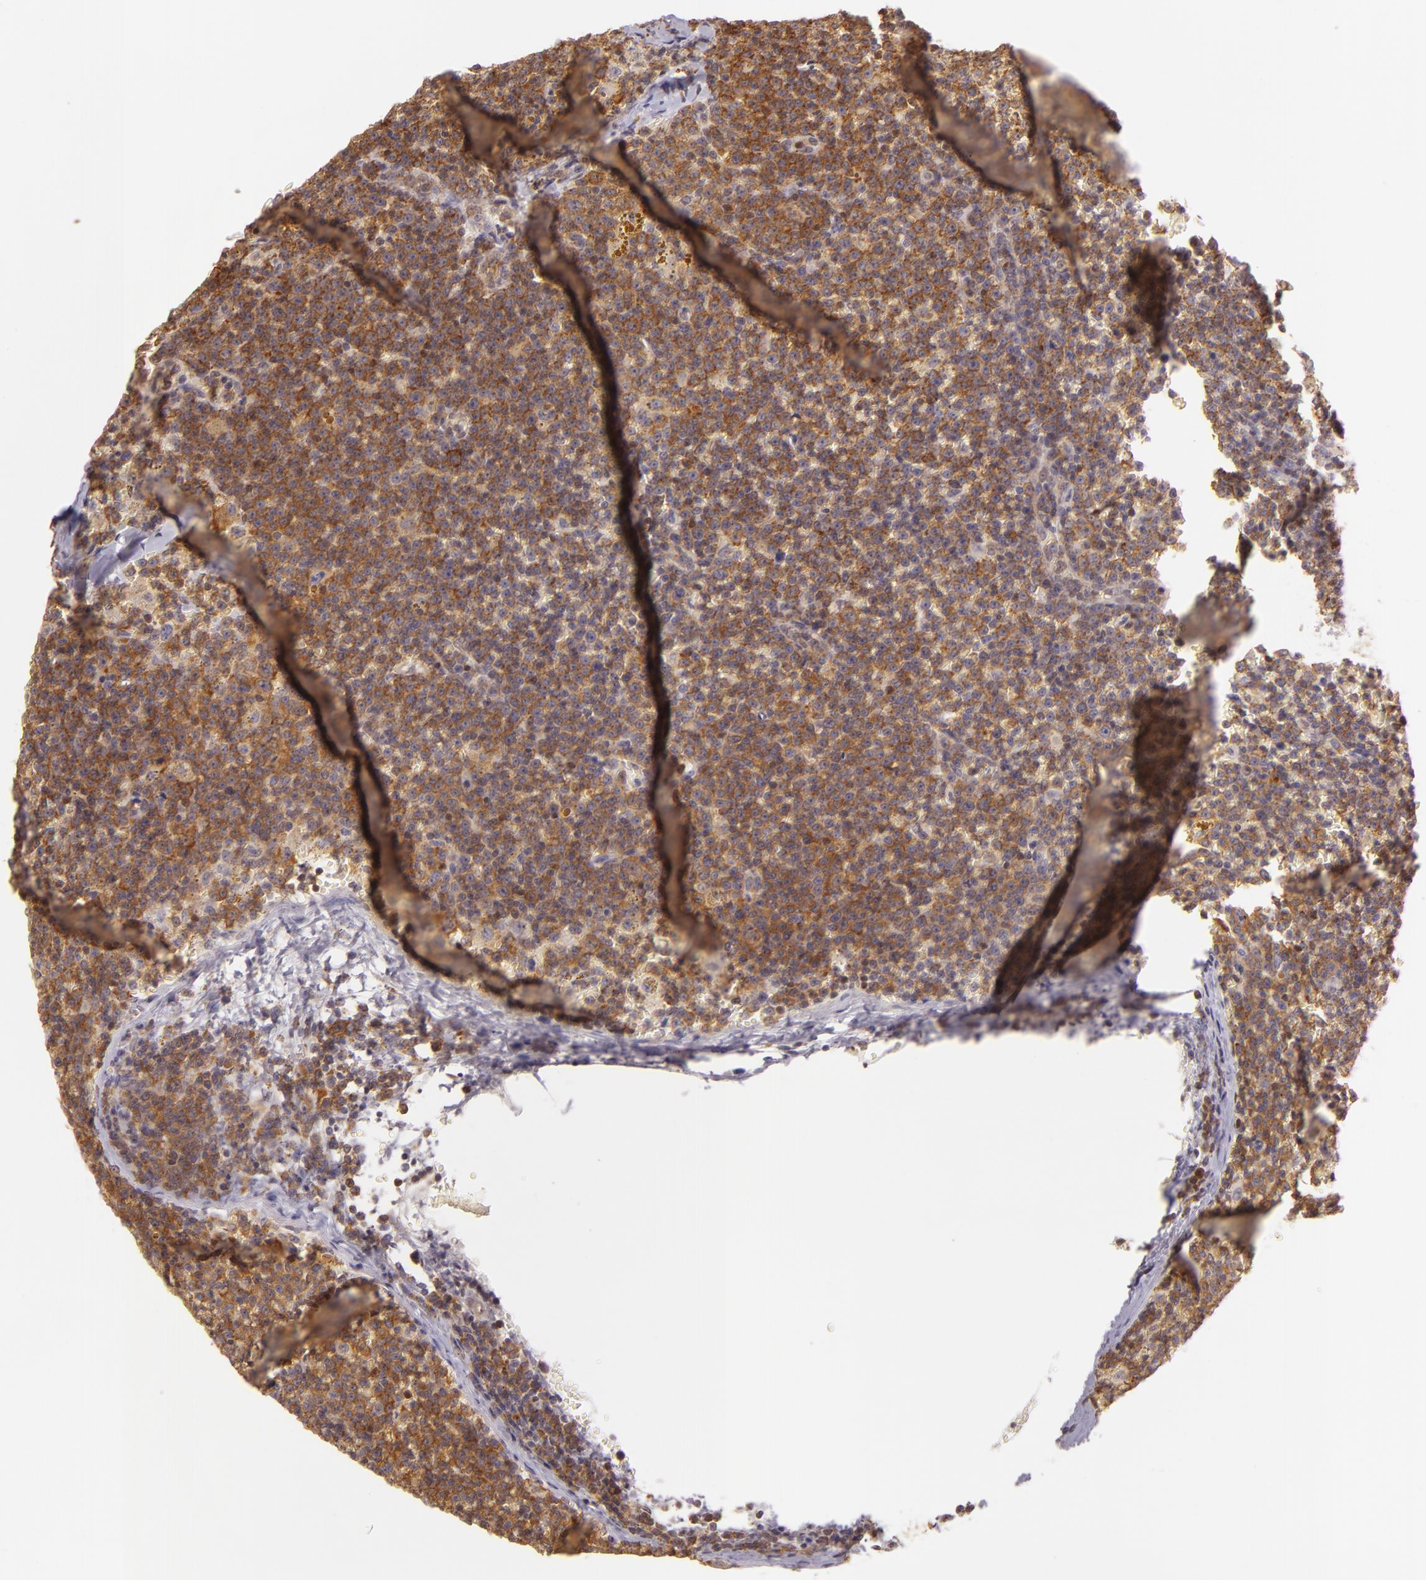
{"staining": {"intensity": "moderate", "quantity": ">75%", "location": "cytoplasmic/membranous"}, "tissue": "lymphoma", "cell_type": "Tumor cells", "image_type": "cancer", "snomed": [{"axis": "morphology", "description": "Malignant lymphoma, non-Hodgkin's type, Low grade"}, {"axis": "topography", "description": "Lymph node"}], "caption": "A brown stain labels moderate cytoplasmic/membranous staining of a protein in human malignant lymphoma, non-Hodgkin's type (low-grade) tumor cells.", "gene": "IMPDH1", "patient": {"sex": "male", "age": 50}}